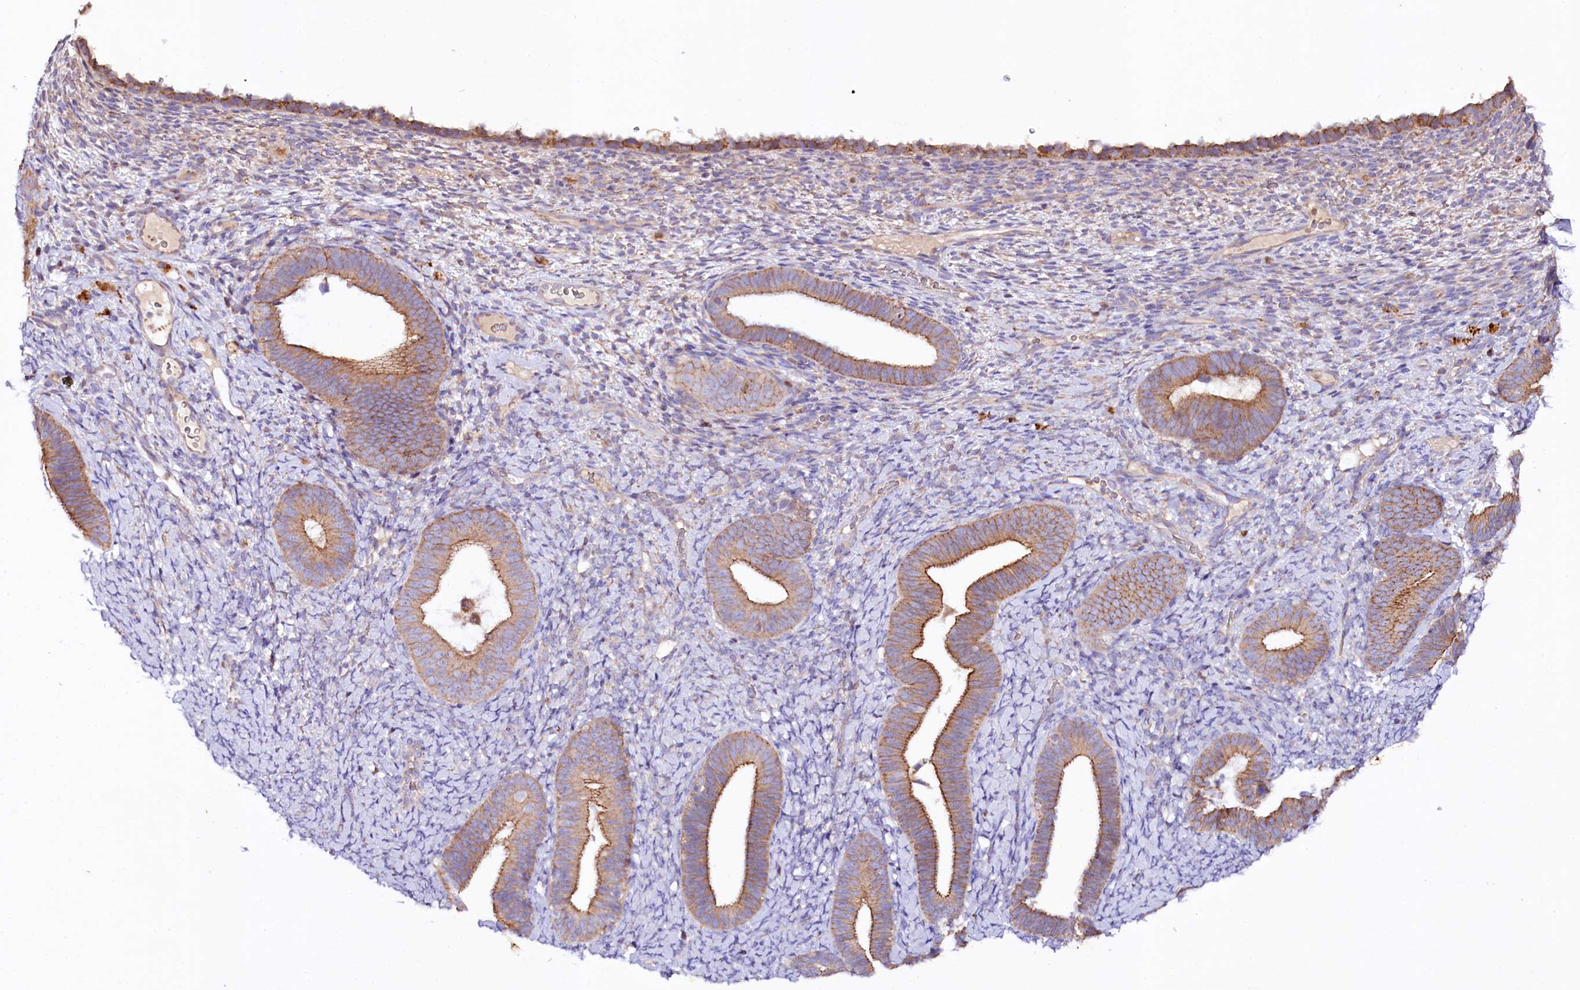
{"staining": {"intensity": "negative", "quantity": "none", "location": "none"}, "tissue": "endometrium", "cell_type": "Cells in endometrial stroma", "image_type": "normal", "snomed": [{"axis": "morphology", "description": "Normal tissue, NOS"}, {"axis": "topography", "description": "Endometrium"}], "caption": "Immunohistochemistry (IHC) micrograph of unremarkable human endometrium stained for a protein (brown), which shows no expression in cells in endometrial stroma. (DAB (3,3'-diaminobenzidine) immunohistochemistry visualized using brightfield microscopy, high magnification).", "gene": "SACM1L", "patient": {"sex": "female", "age": 65}}